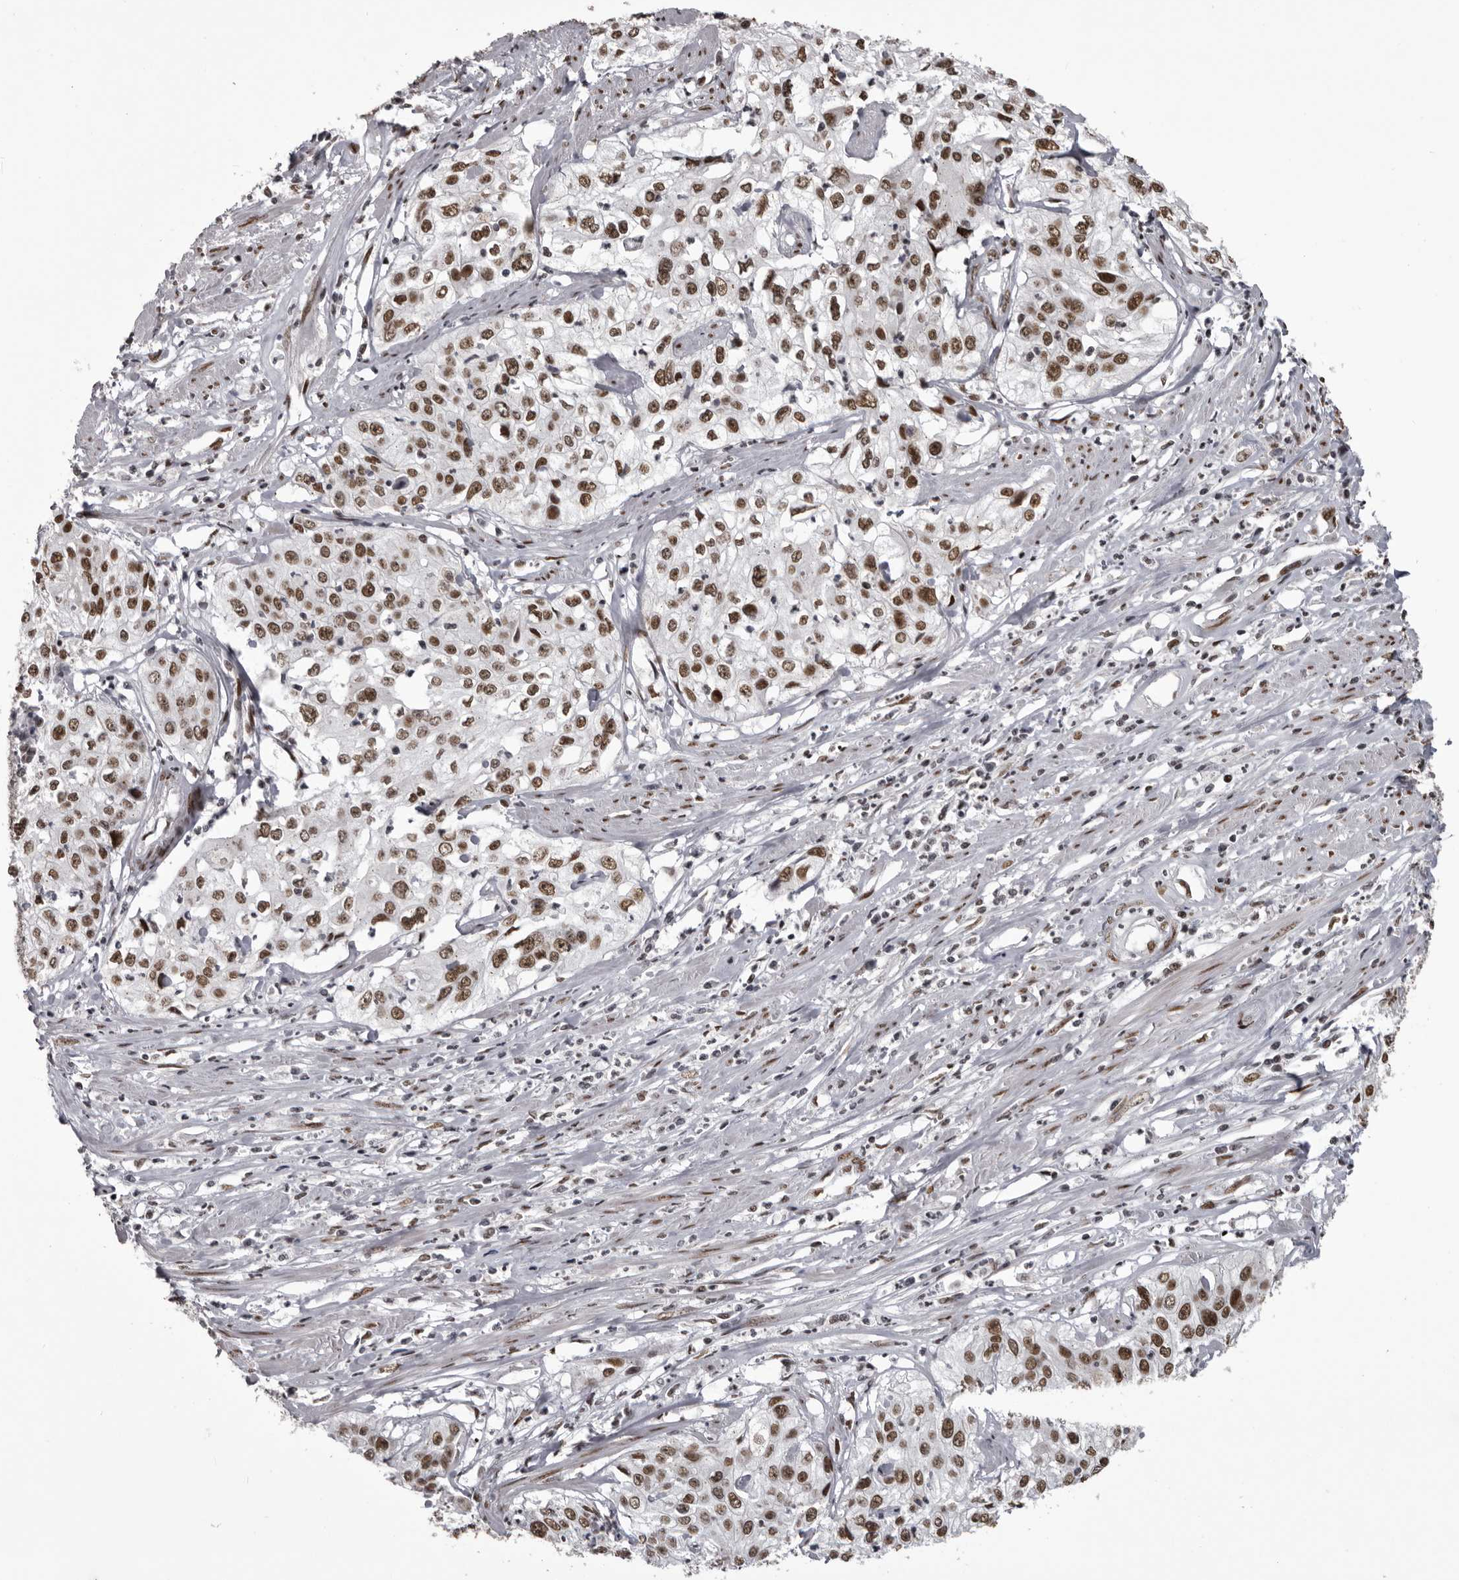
{"staining": {"intensity": "moderate", "quantity": ">75%", "location": "nuclear"}, "tissue": "cervical cancer", "cell_type": "Tumor cells", "image_type": "cancer", "snomed": [{"axis": "morphology", "description": "Squamous cell carcinoma, NOS"}, {"axis": "topography", "description": "Cervix"}], "caption": "An image showing moderate nuclear expression in approximately >75% of tumor cells in cervical cancer, as visualized by brown immunohistochemical staining.", "gene": "NUMA1", "patient": {"sex": "female", "age": 31}}